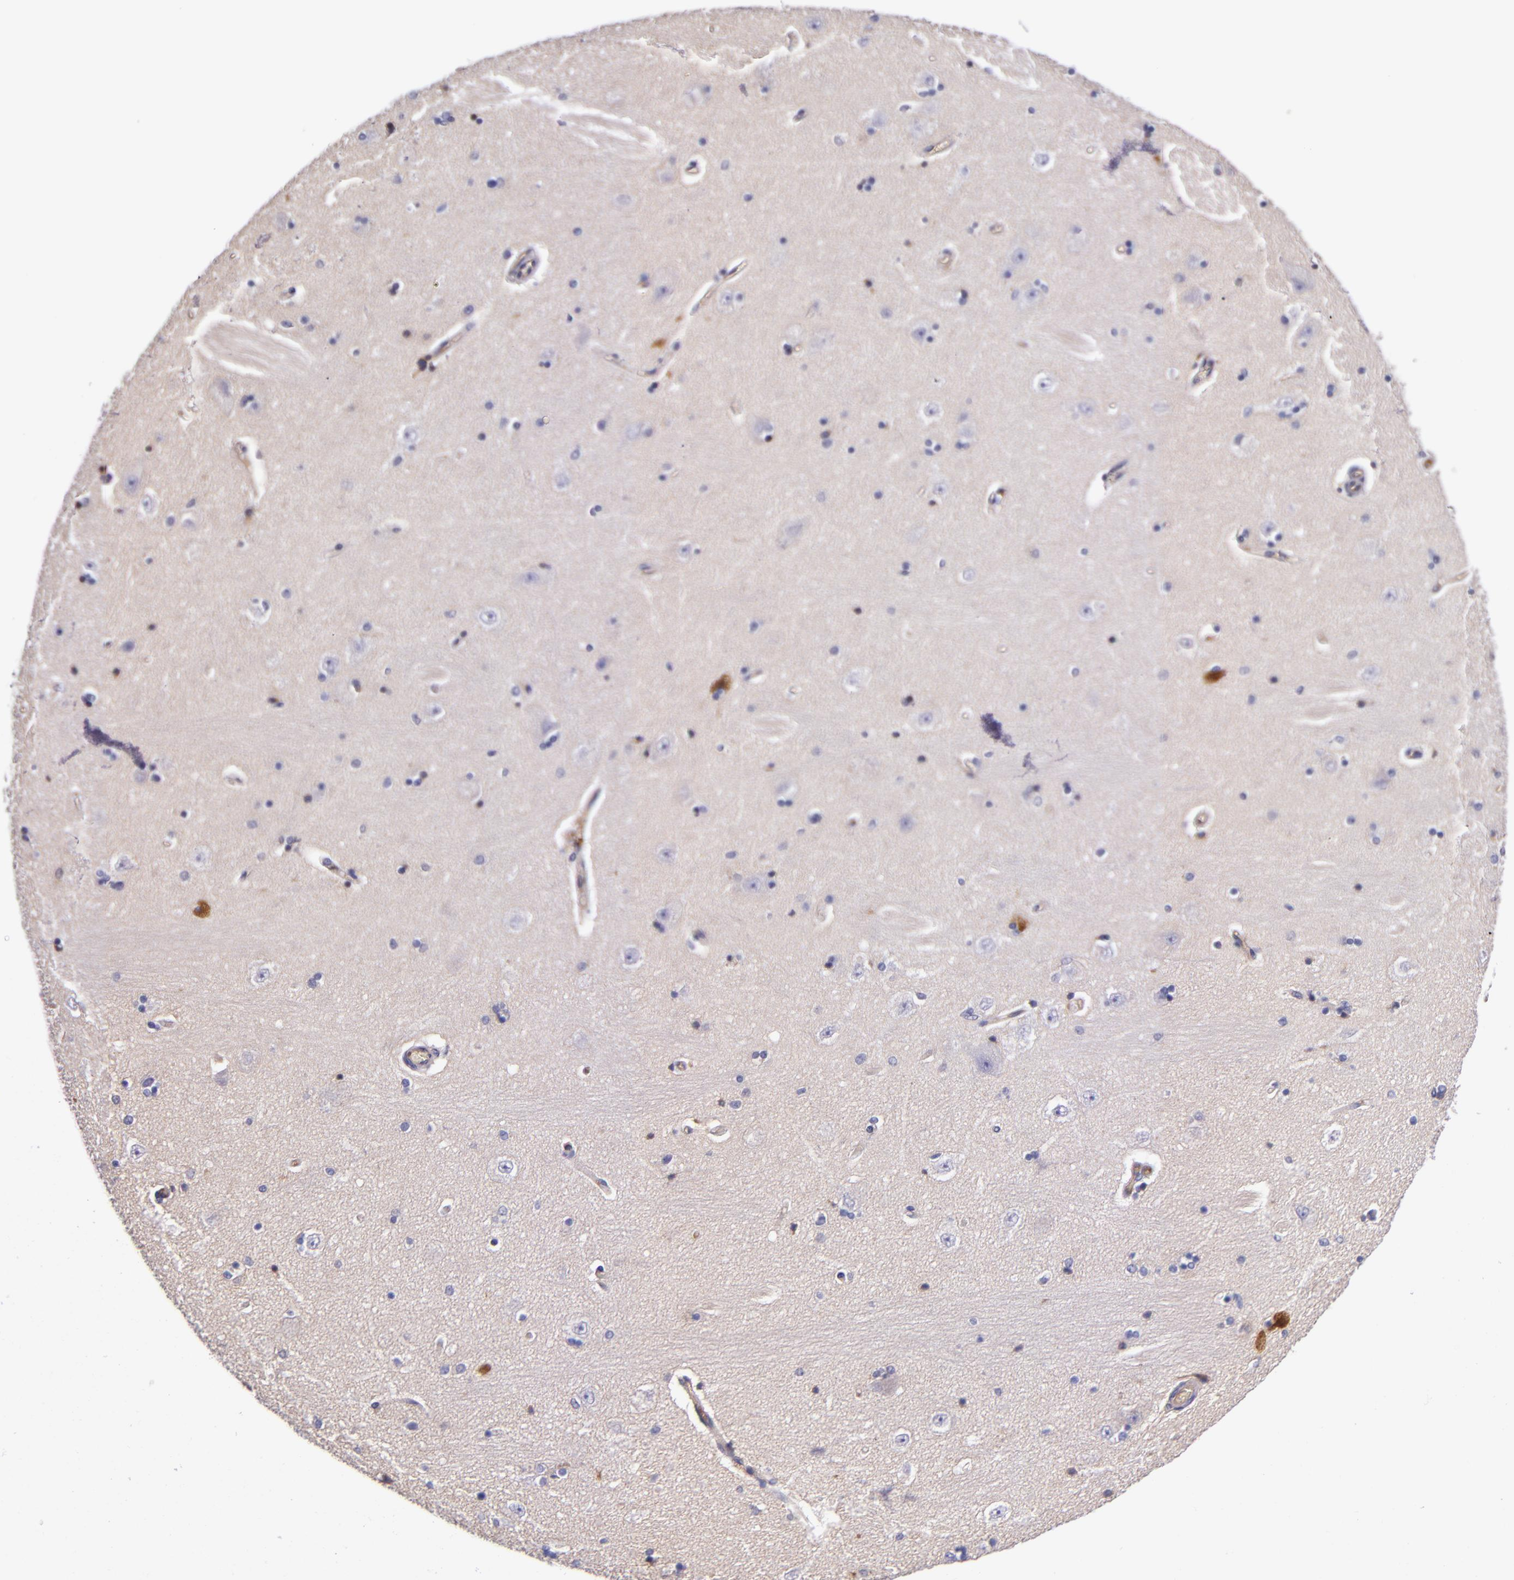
{"staining": {"intensity": "negative", "quantity": "none", "location": "none"}, "tissue": "hippocampus", "cell_type": "Glial cells", "image_type": "normal", "snomed": [{"axis": "morphology", "description": "Normal tissue, NOS"}, {"axis": "topography", "description": "Hippocampus"}], "caption": "The image reveals no staining of glial cells in normal hippocampus. (DAB (3,3'-diaminobenzidine) immunohistochemistry, high magnification).", "gene": "CLEC3B", "patient": {"sex": "female", "age": 54}}